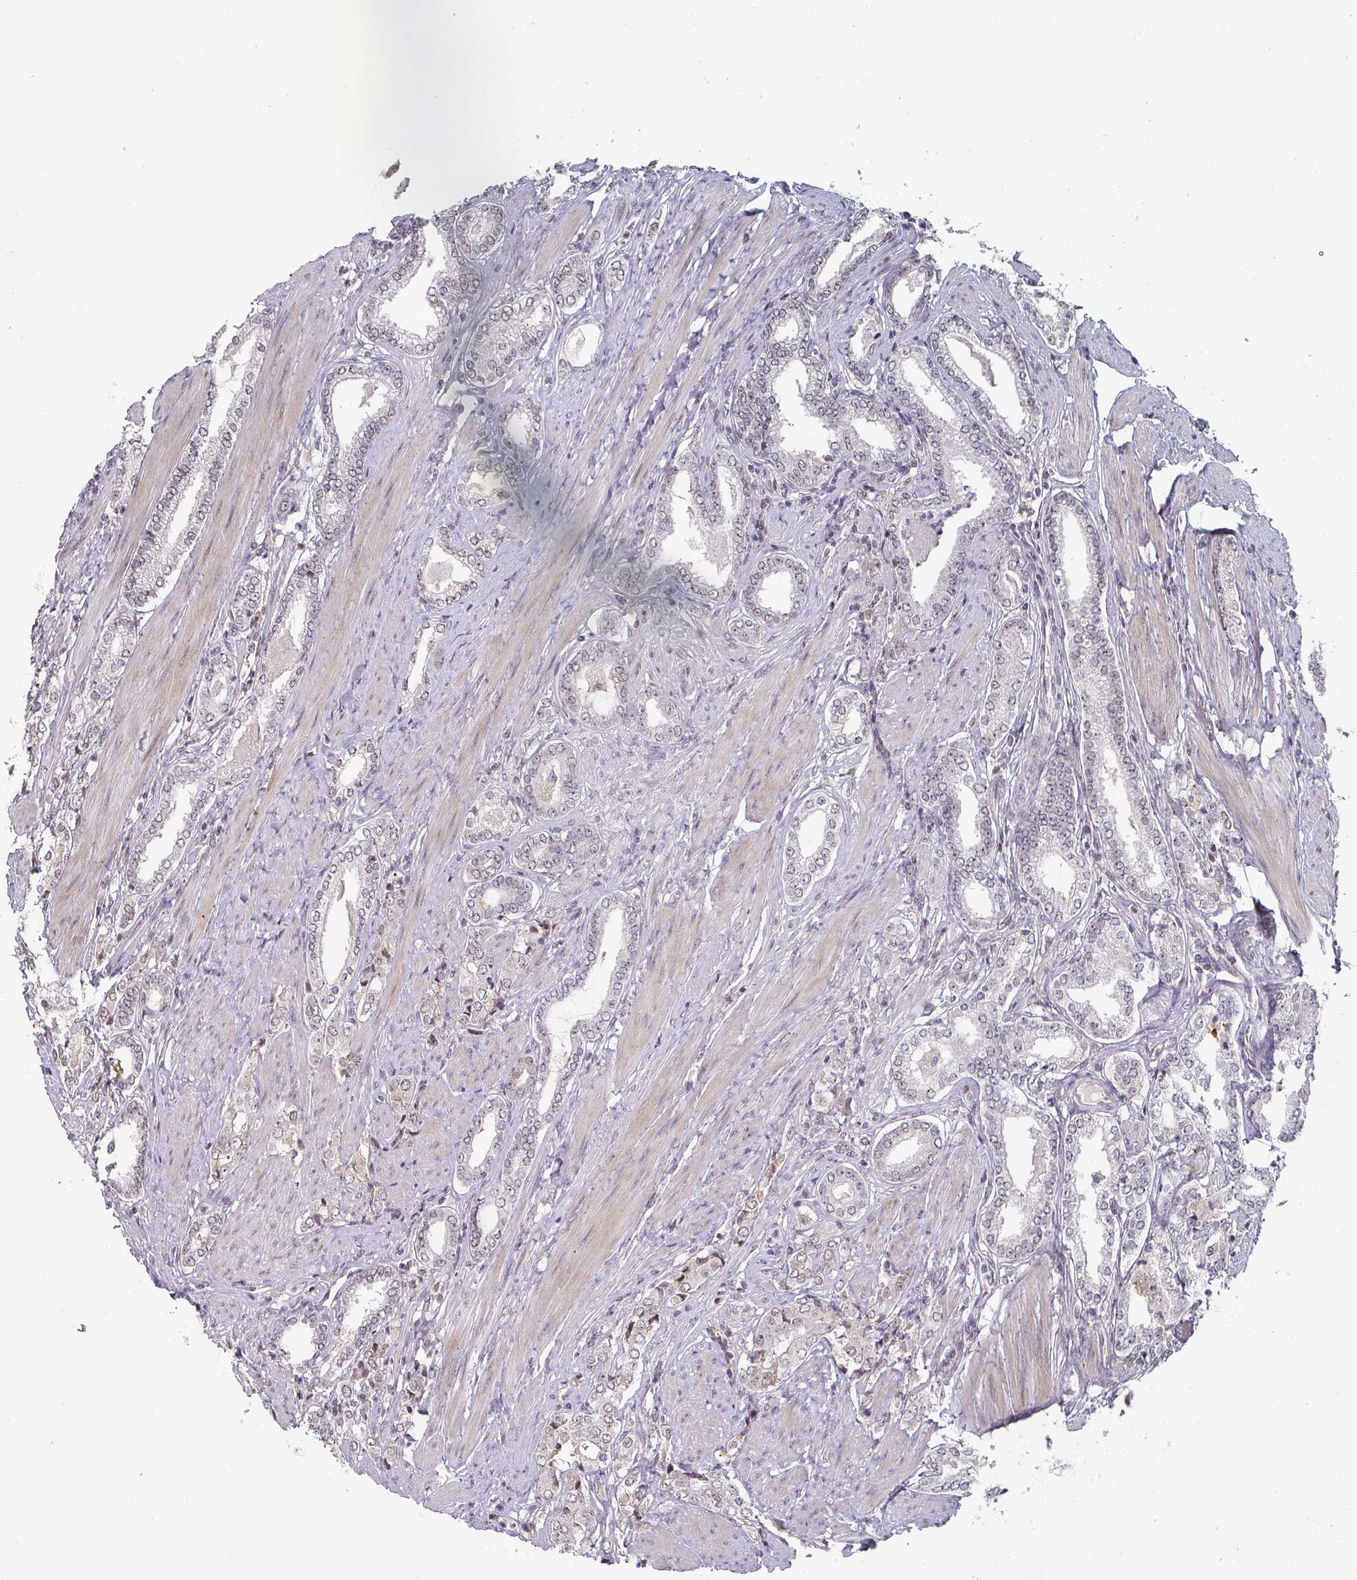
{"staining": {"intensity": "weak", "quantity": "25%-75%", "location": "nuclear"}, "tissue": "prostate cancer", "cell_type": "Tumor cells", "image_type": "cancer", "snomed": [{"axis": "morphology", "description": "Adenocarcinoma, High grade"}, {"axis": "topography", "description": "Prostate"}], "caption": "Prostate cancer (high-grade adenocarcinoma) tissue exhibits weak nuclear positivity in approximately 25%-75% of tumor cells (DAB IHC, brown staining for protein, blue staining for nuclei).", "gene": "ZNF654", "patient": {"sex": "male", "age": 71}}